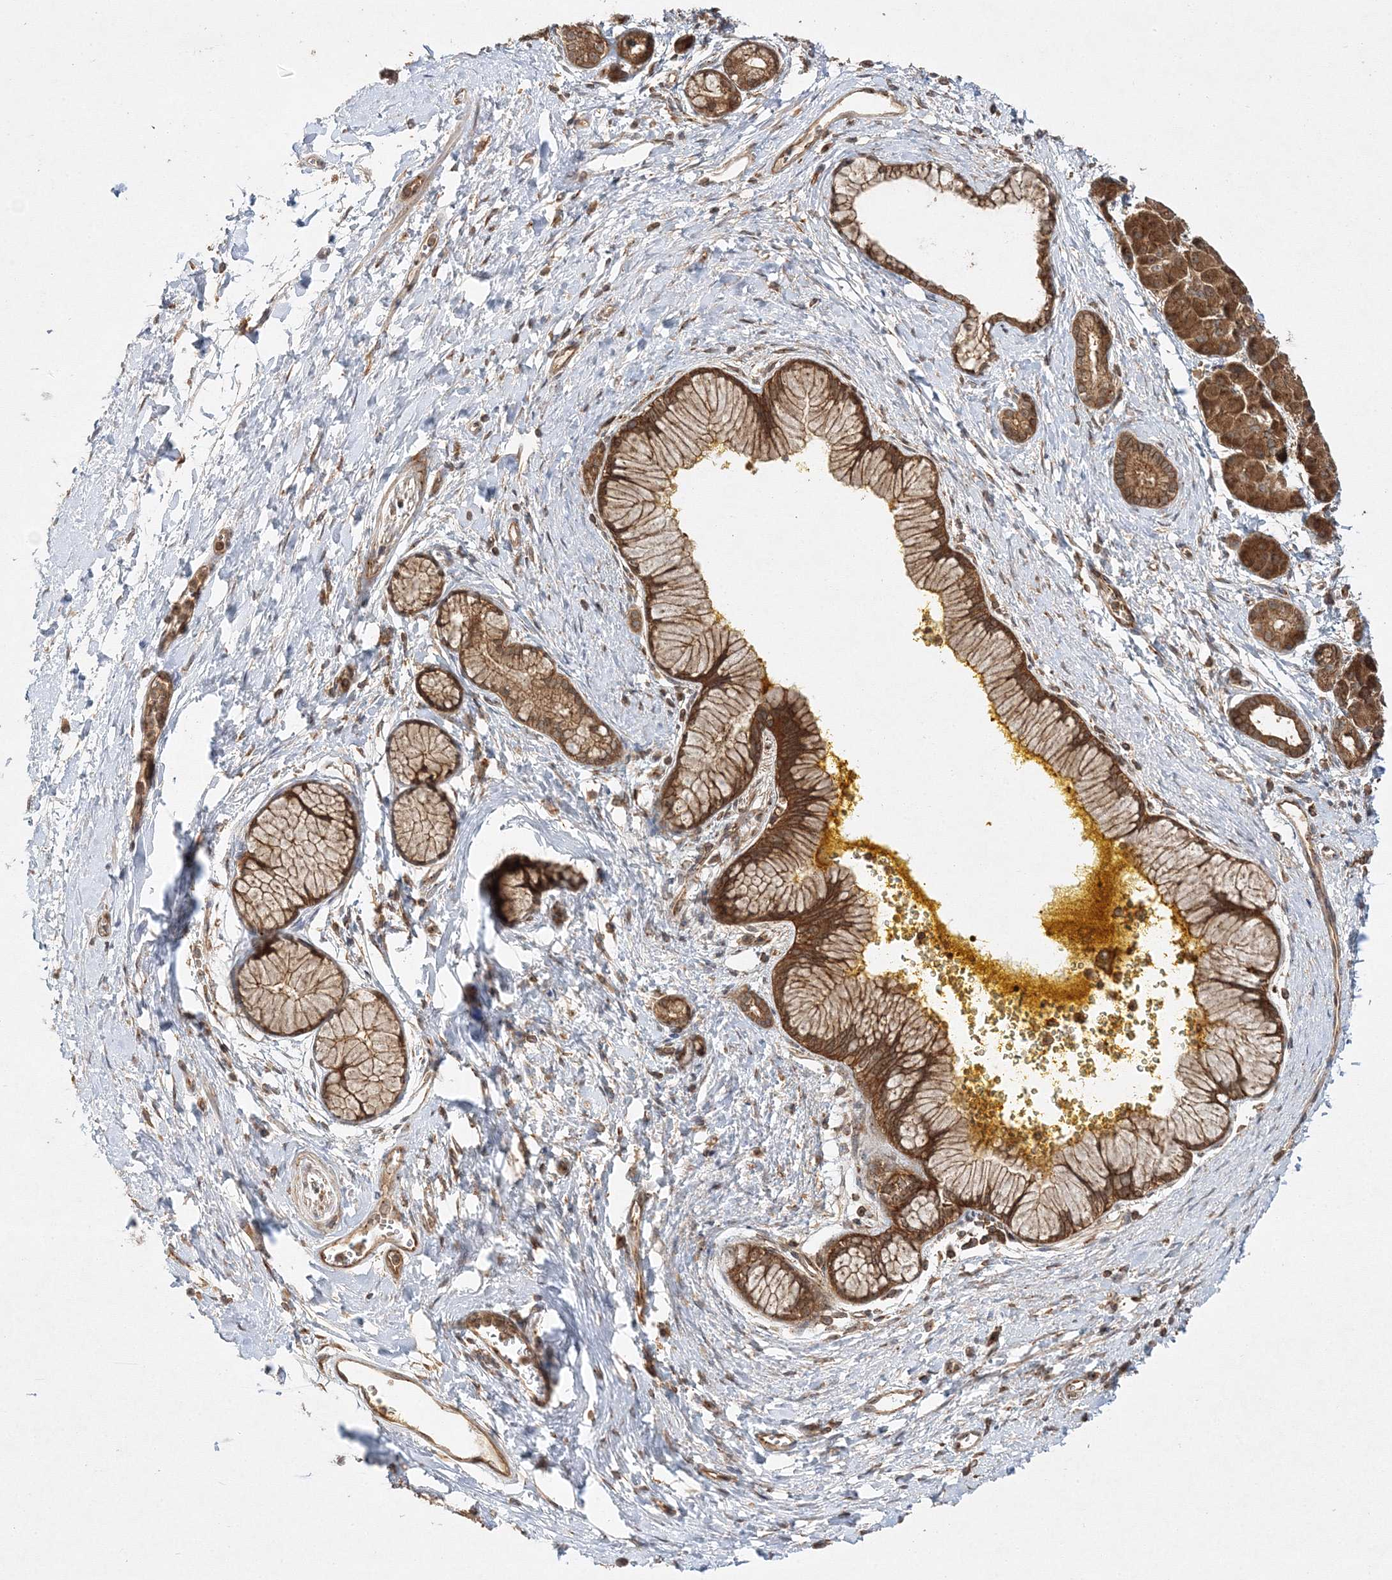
{"staining": {"intensity": "strong", "quantity": ">75%", "location": "cytoplasmic/membranous"}, "tissue": "pancreatic cancer", "cell_type": "Tumor cells", "image_type": "cancer", "snomed": [{"axis": "morphology", "description": "Adenocarcinoma, NOS"}, {"axis": "topography", "description": "Pancreas"}], "caption": "A high-resolution micrograph shows IHC staining of pancreatic cancer (adenocarcinoma), which displays strong cytoplasmic/membranous positivity in about >75% of tumor cells.", "gene": "WDR37", "patient": {"sex": "male", "age": 58}}